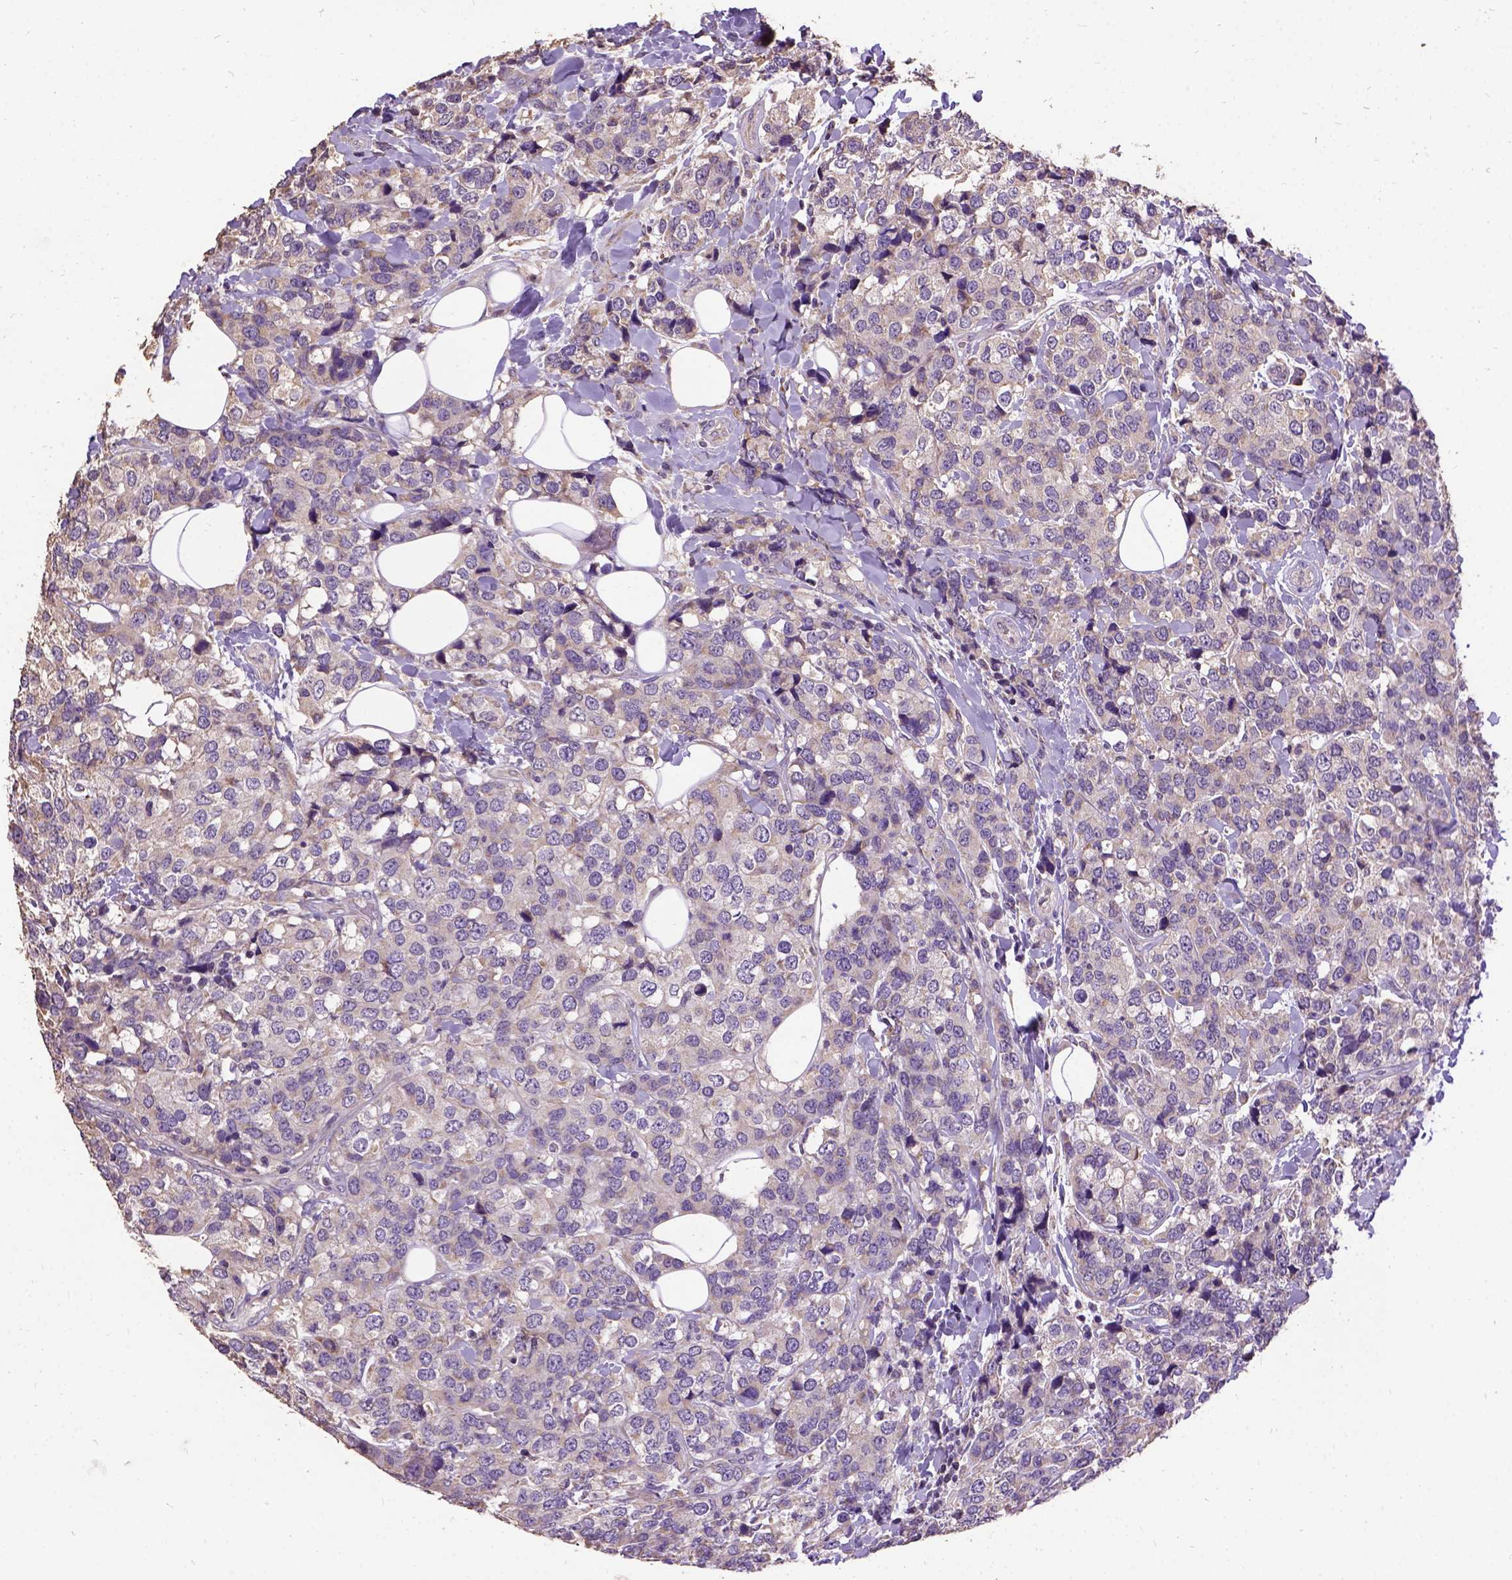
{"staining": {"intensity": "weak", "quantity": ">75%", "location": "cytoplasmic/membranous"}, "tissue": "breast cancer", "cell_type": "Tumor cells", "image_type": "cancer", "snomed": [{"axis": "morphology", "description": "Lobular carcinoma"}, {"axis": "topography", "description": "Breast"}], "caption": "Immunohistochemistry photomicrograph of human breast lobular carcinoma stained for a protein (brown), which displays low levels of weak cytoplasmic/membranous expression in about >75% of tumor cells.", "gene": "DQX1", "patient": {"sex": "female", "age": 59}}